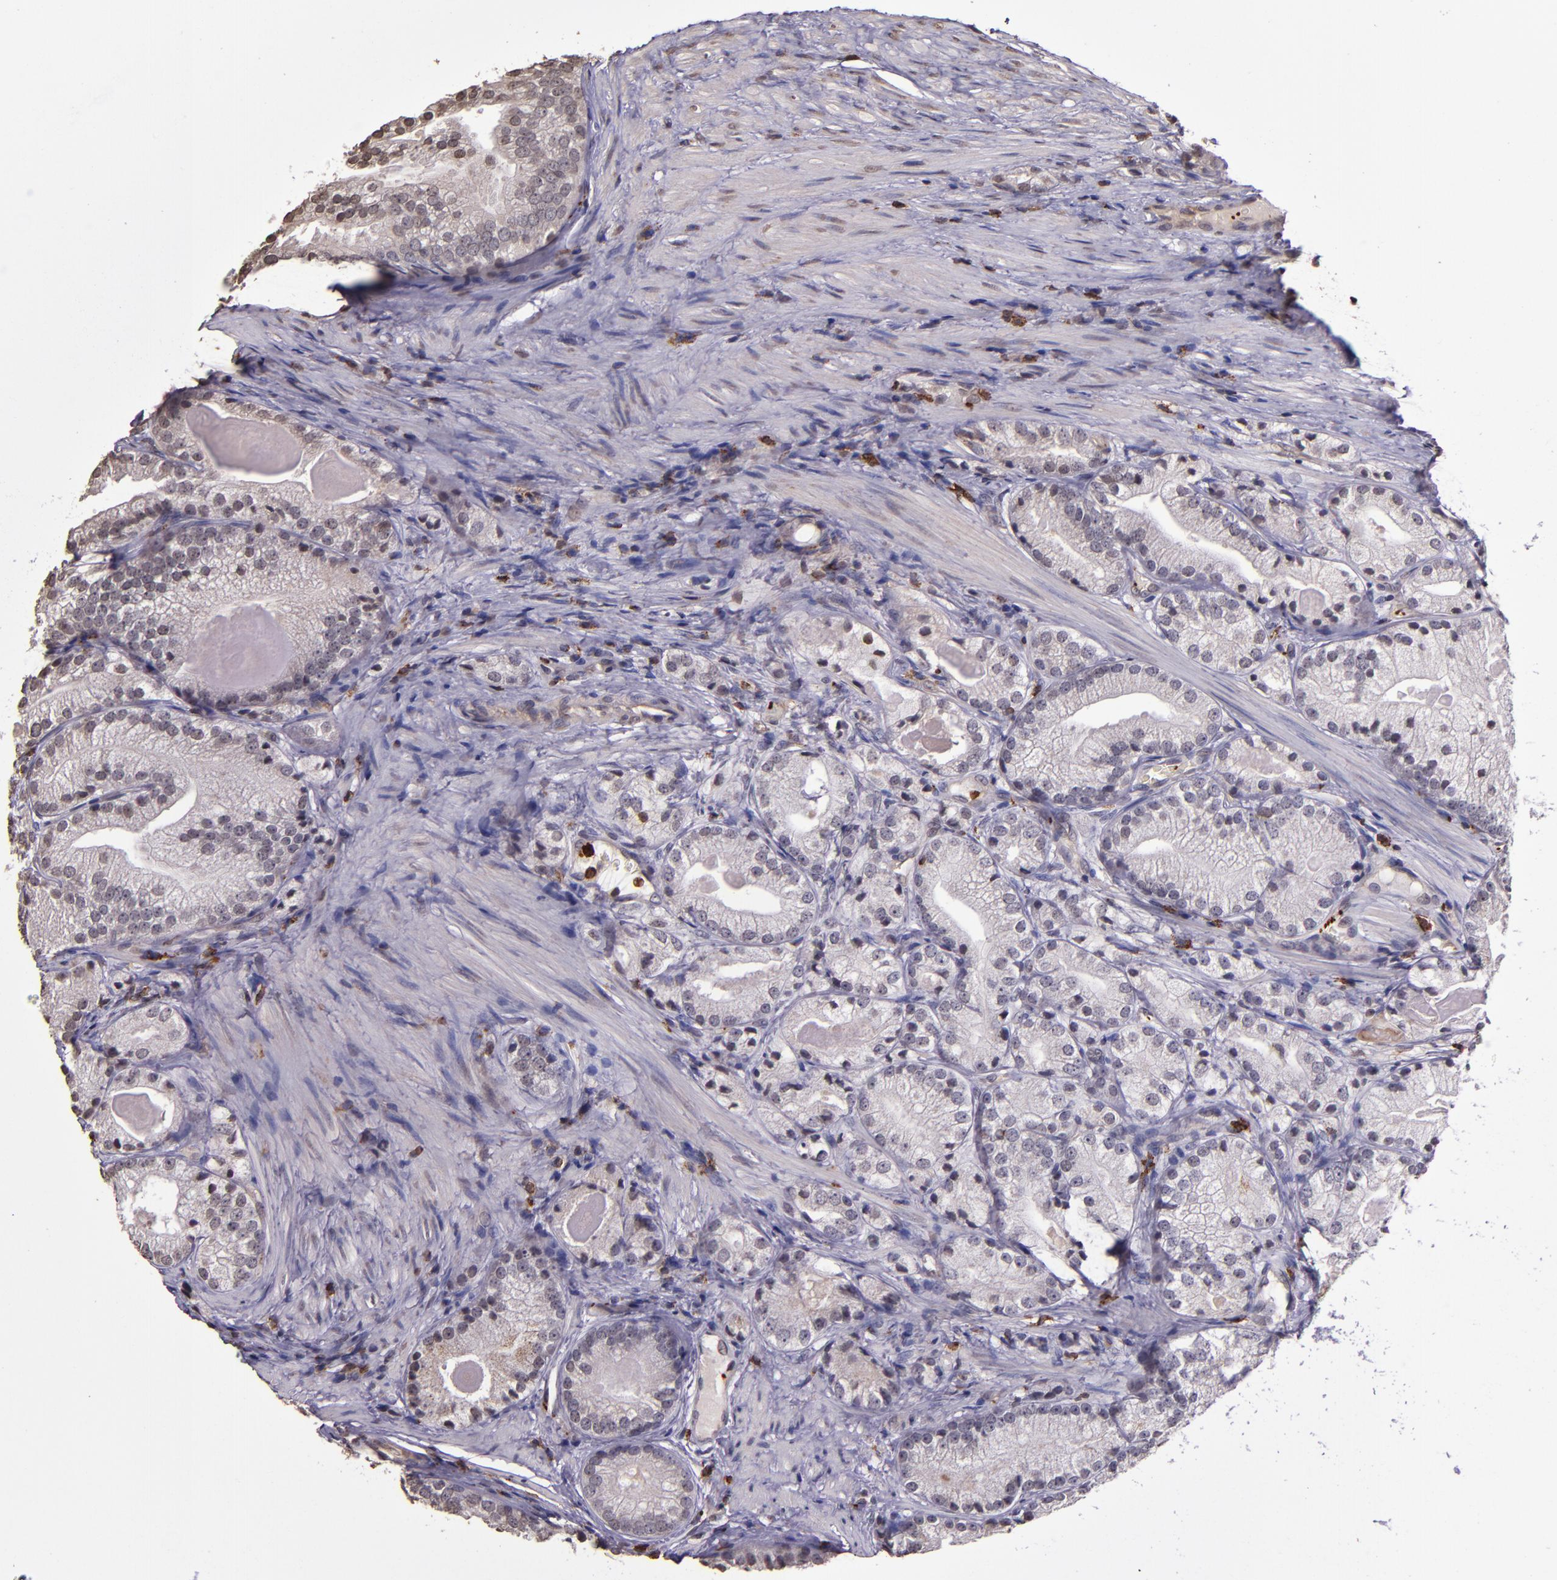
{"staining": {"intensity": "negative", "quantity": "none", "location": "none"}, "tissue": "prostate cancer", "cell_type": "Tumor cells", "image_type": "cancer", "snomed": [{"axis": "morphology", "description": "Adenocarcinoma, Low grade"}, {"axis": "topography", "description": "Prostate"}], "caption": "Tumor cells show no significant positivity in prostate cancer.", "gene": "SLC2A3", "patient": {"sex": "male", "age": 69}}